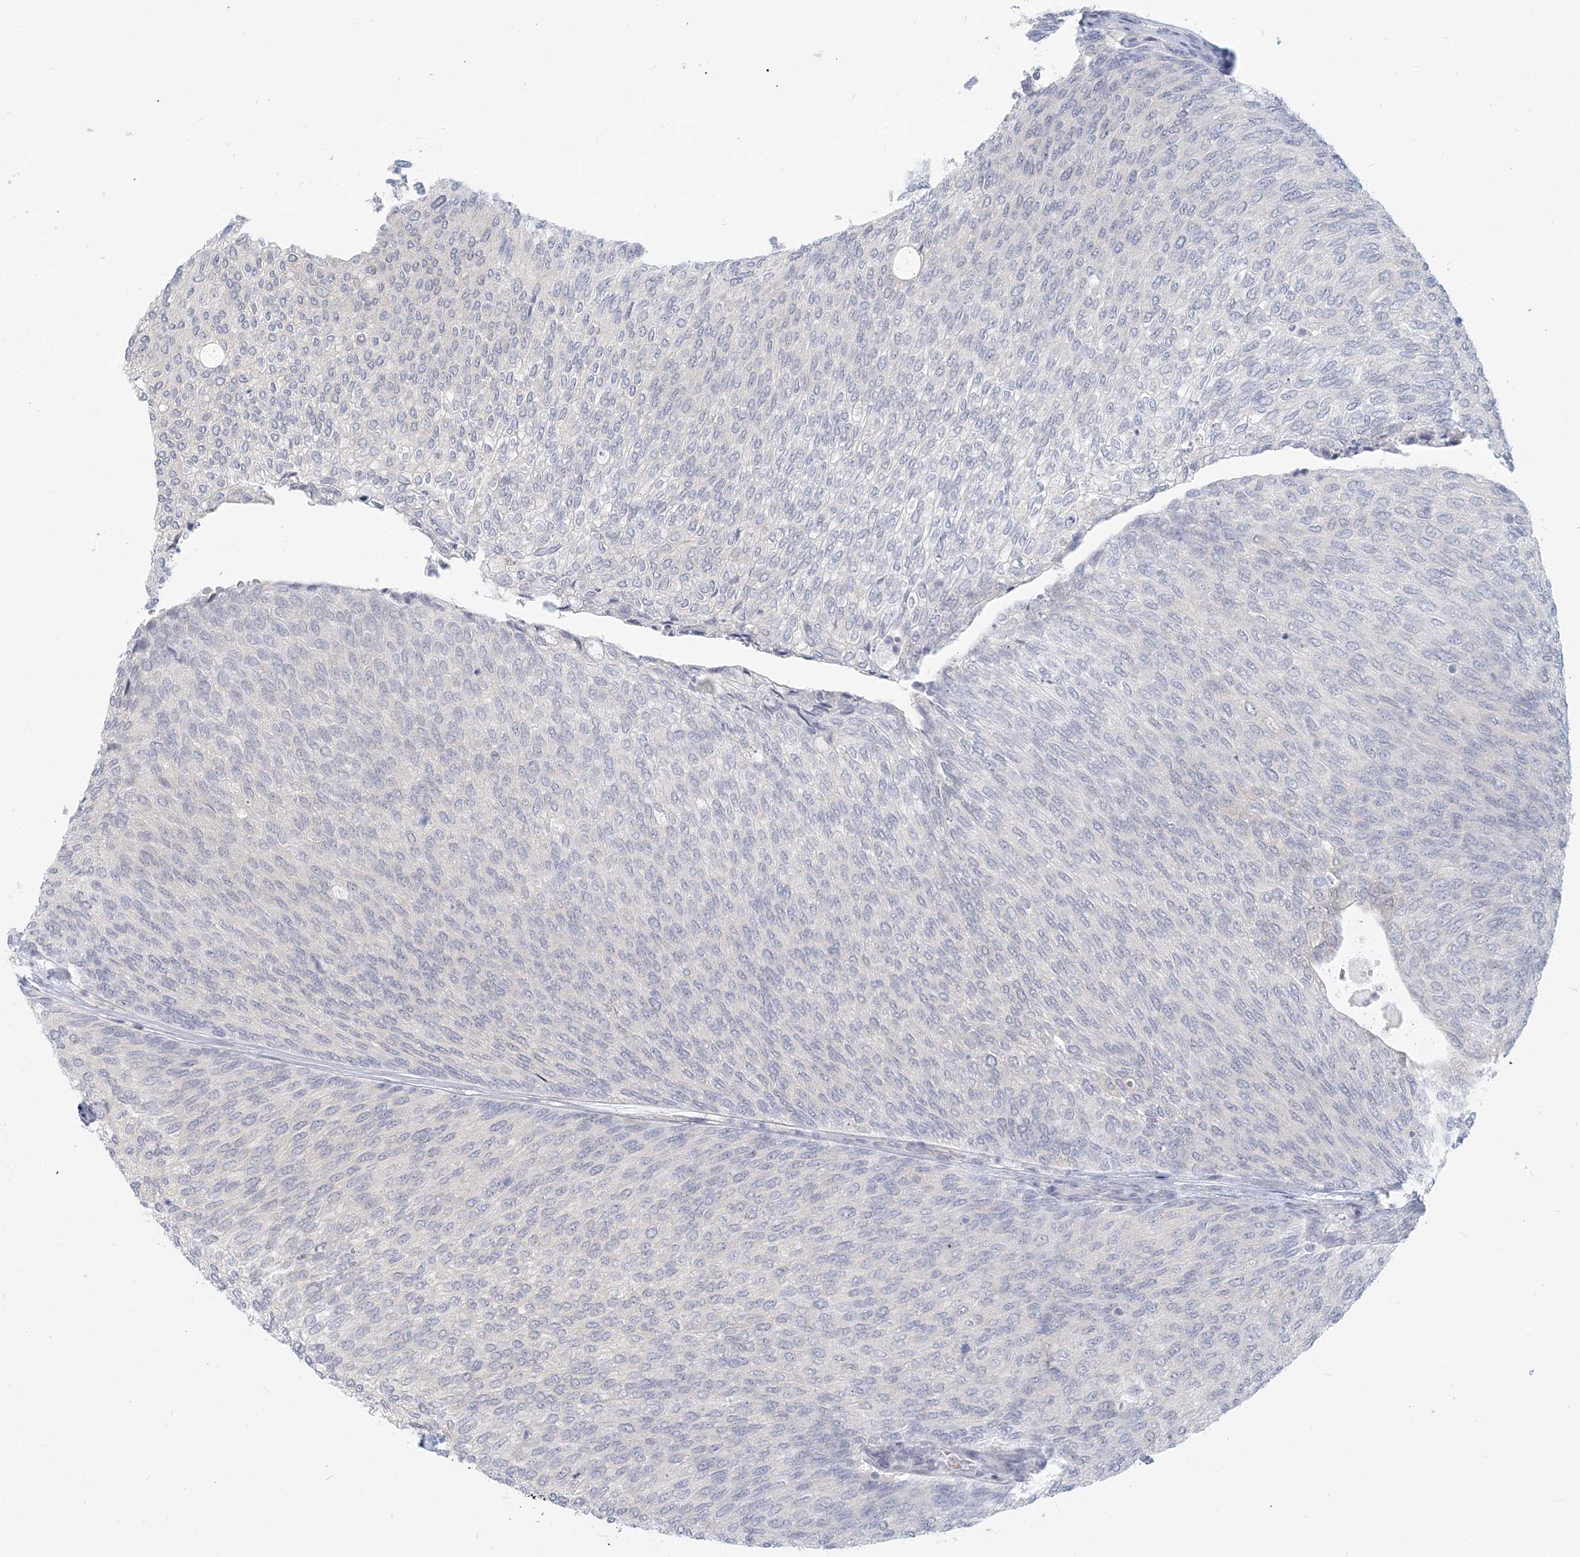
{"staining": {"intensity": "negative", "quantity": "none", "location": "none"}, "tissue": "urothelial cancer", "cell_type": "Tumor cells", "image_type": "cancer", "snomed": [{"axis": "morphology", "description": "Urothelial carcinoma, Low grade"}, {"axis": "topography", "description": "Urinary bladder"}], "caption": "An immunohistochemistry histopathology image of urothelial carcinoma (low-grade) is shown. There is no staining in tumor cells of urothelial carcinoma (low-grade).", "gene": "GMPPA", "patient": {"sex": "female", "age": 79}}